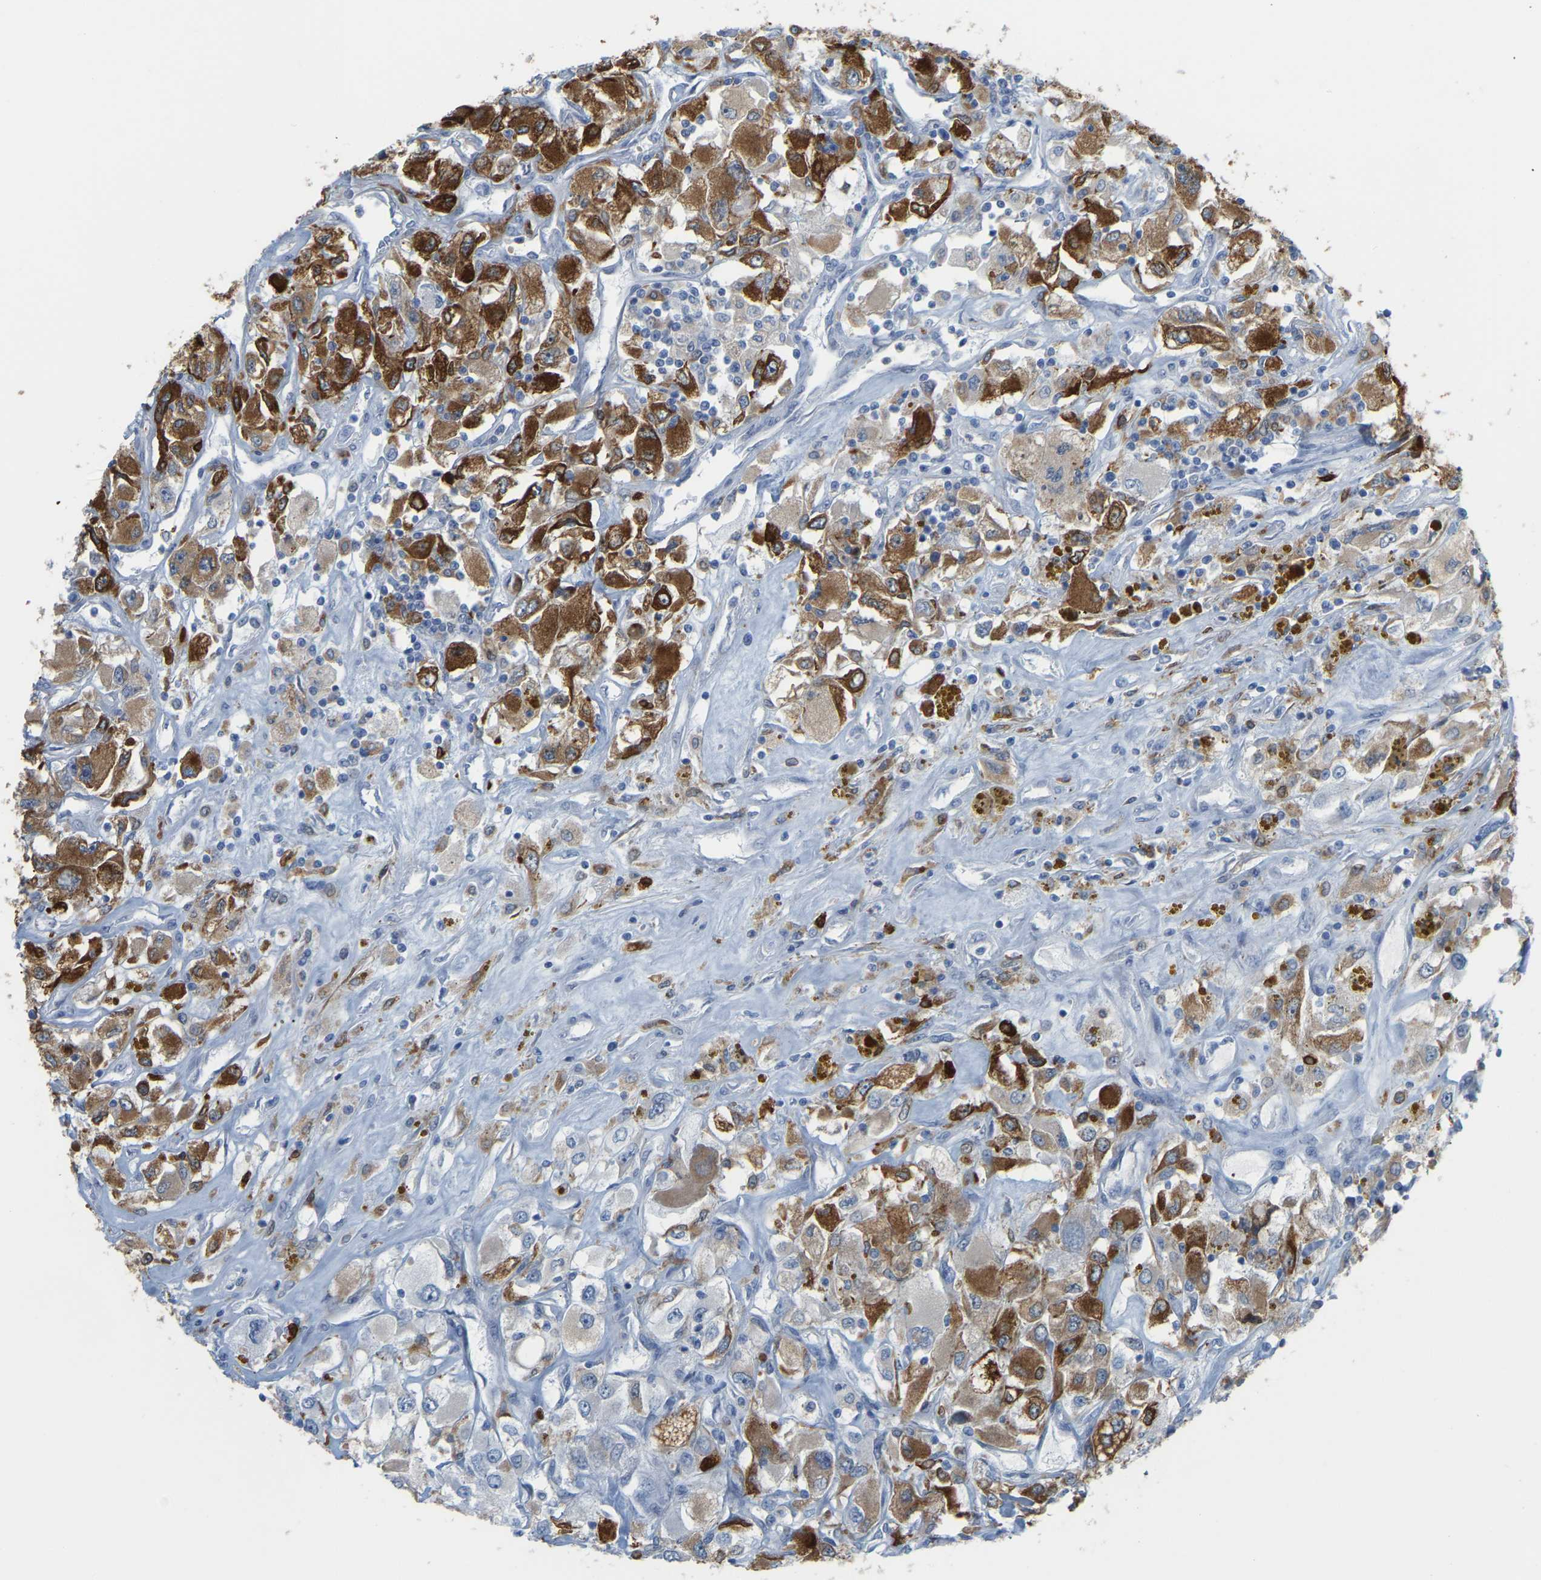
{"staining": {"intensity": "strong", "quantity": "25%-75%", "location": "cytoplasmic/membranous"}, "tissue": "renal cancer", "cell_type": "Tumor cells", "image_type": "cancer", "snomed": [{"axis": "morphology", "description": "Adenocarcinoma, NOS"}, {"axis": "topography", "description": "Kidney"}], "caption": "Tumor cells reveal strong cytoplasmic/membranous staining in about 25%-75% of cells in renal cancer (adenocarcinoma). (brown staining indicates protein expression, while blue staining denotes nuclei).", "gene": "PTGS1", "patient": {"sex": "female", "age": 52}}